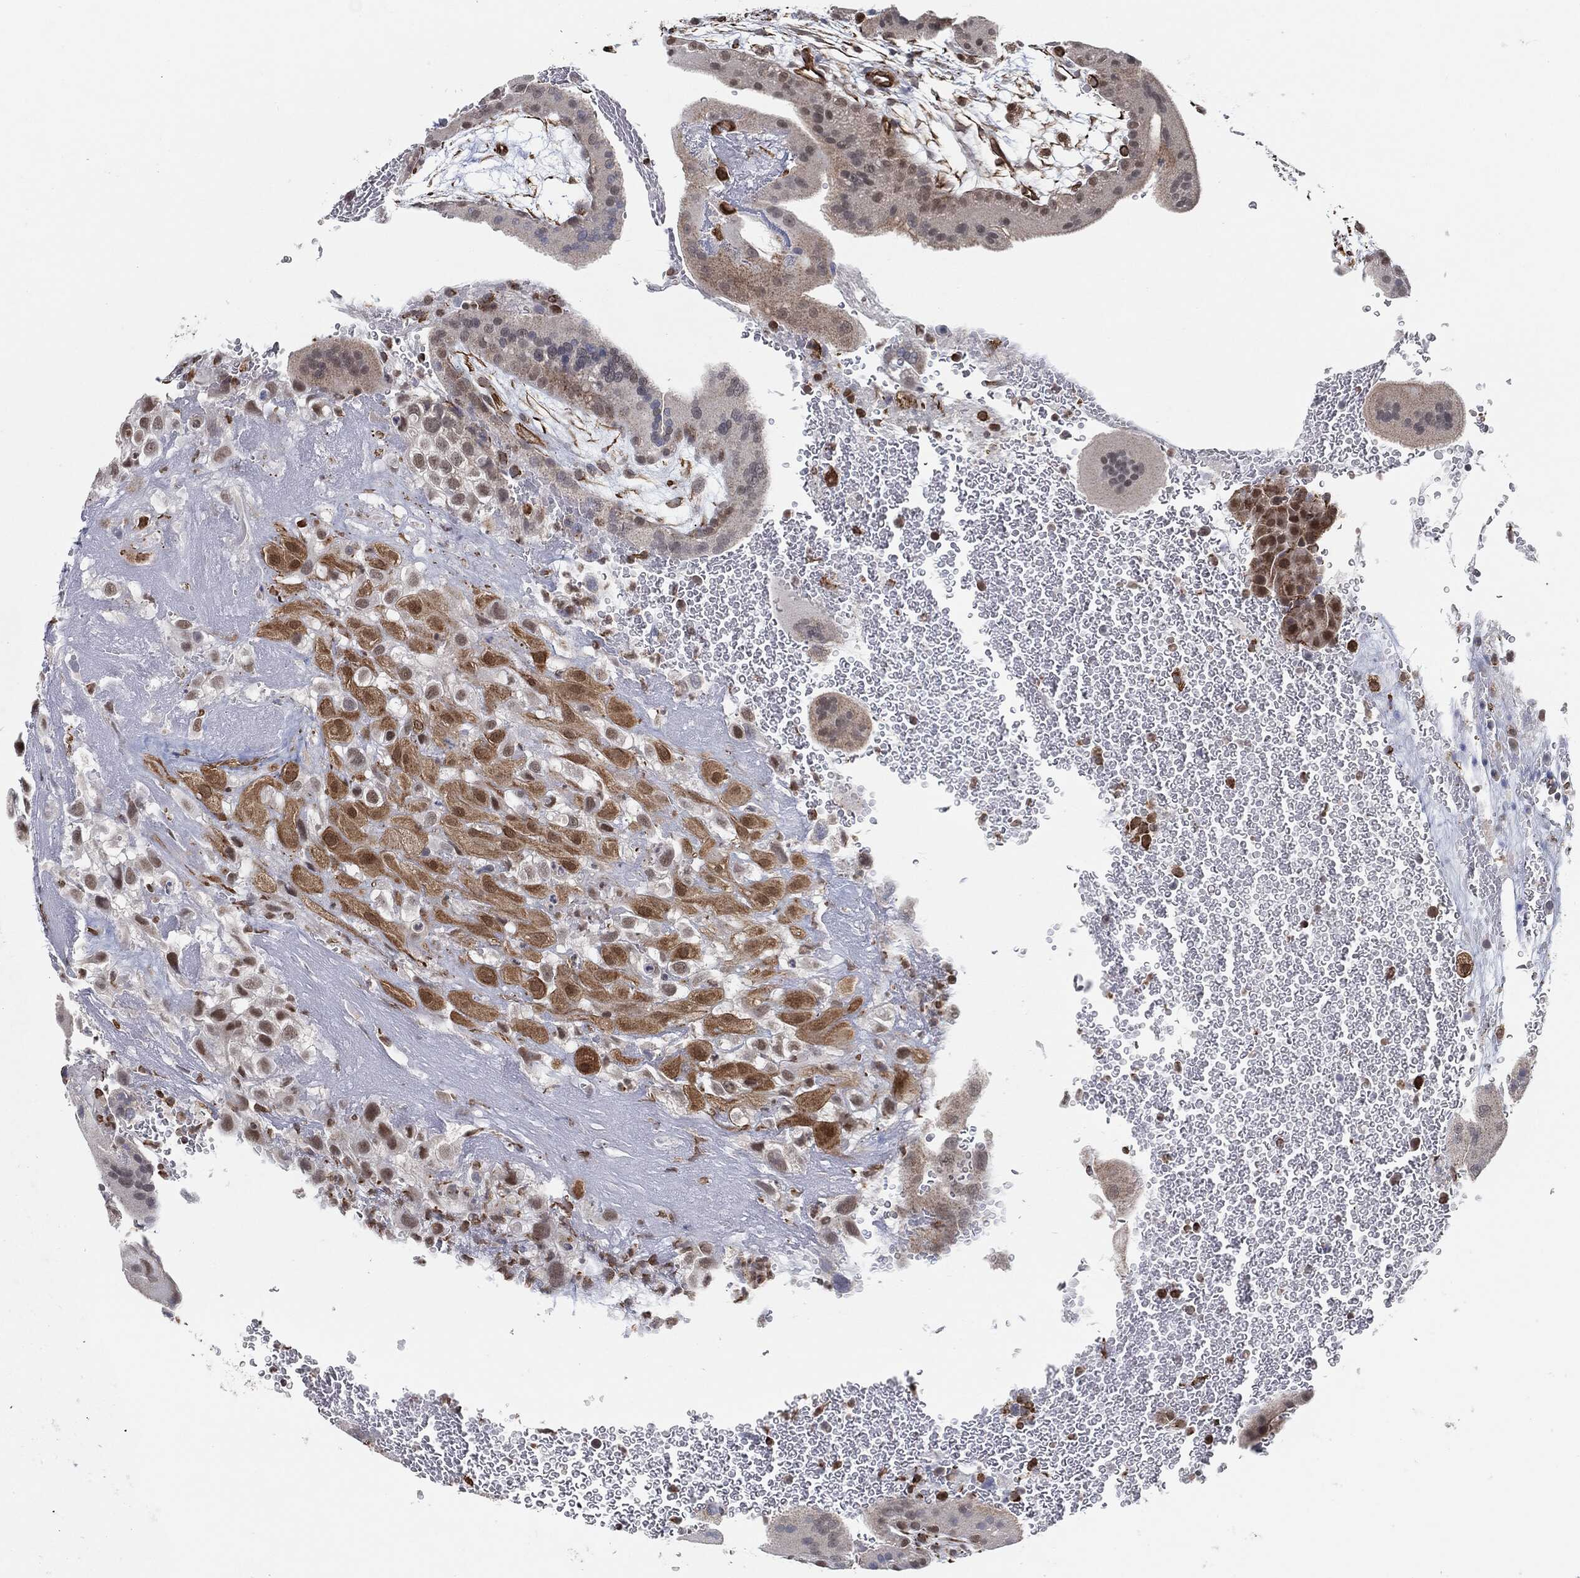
{"staining": {"intensity": "moderate", "quantity": ">75%", "location": "cytoplasmic/membranous,nuclear"}, "tissue": "placenta", "cell_type": "Decidual cells", "image_type": "normal", "snomed": [{"axis": "morphology", "description": "Normal tissue, NOS"}, {"axis": "topography", "description": "Placenta"}], "caption": "Protein staining displays moderate cytoplasmic/membranous,nuclear positivity in about >75% of decidual cells in normal placenta.", "gene": "TP53RK", "patient": {"sex": "female", "age": 19}}